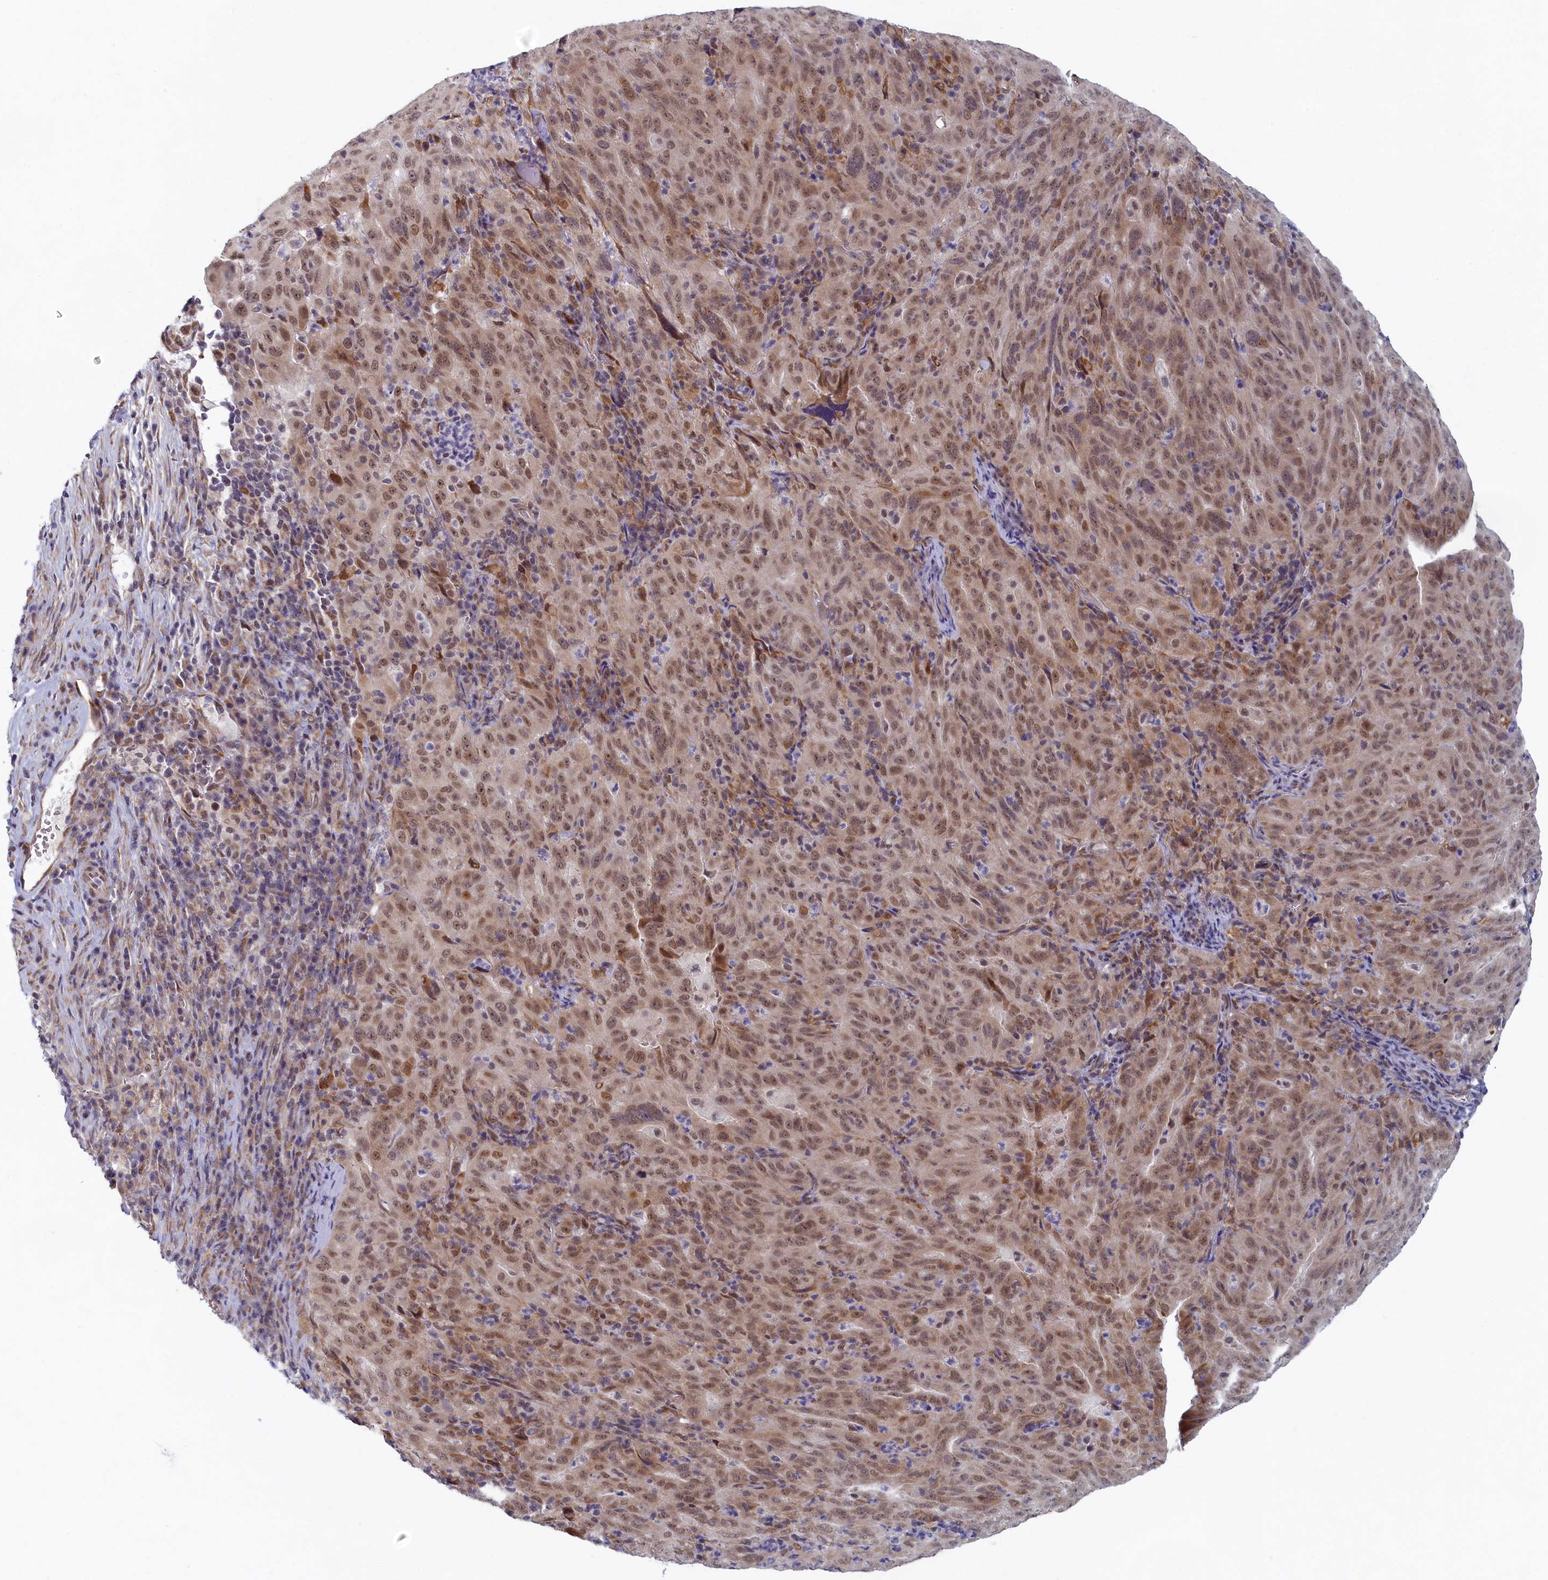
{"staining": {"intensity": "weak", "quantity": "25%-75%", "location": "nuclear"}, "tissue": "pancreatic cancer", "cell_type": "Tumor cells", "image_type": "cancer", "snomed": [{"axis": "morphology", "description": "Adenocarcinoma, NOS"}, {"axis": "topography", "description": "Pancreas"}], "caption": "A photomicrograph of human pancreatic cancer (adenocarcinoma) stained for a protein reveals weak nuclear brown staining in tumor cells.", "gene": "DNAJC17", "patient": {"sex": "male", "age": 63}}